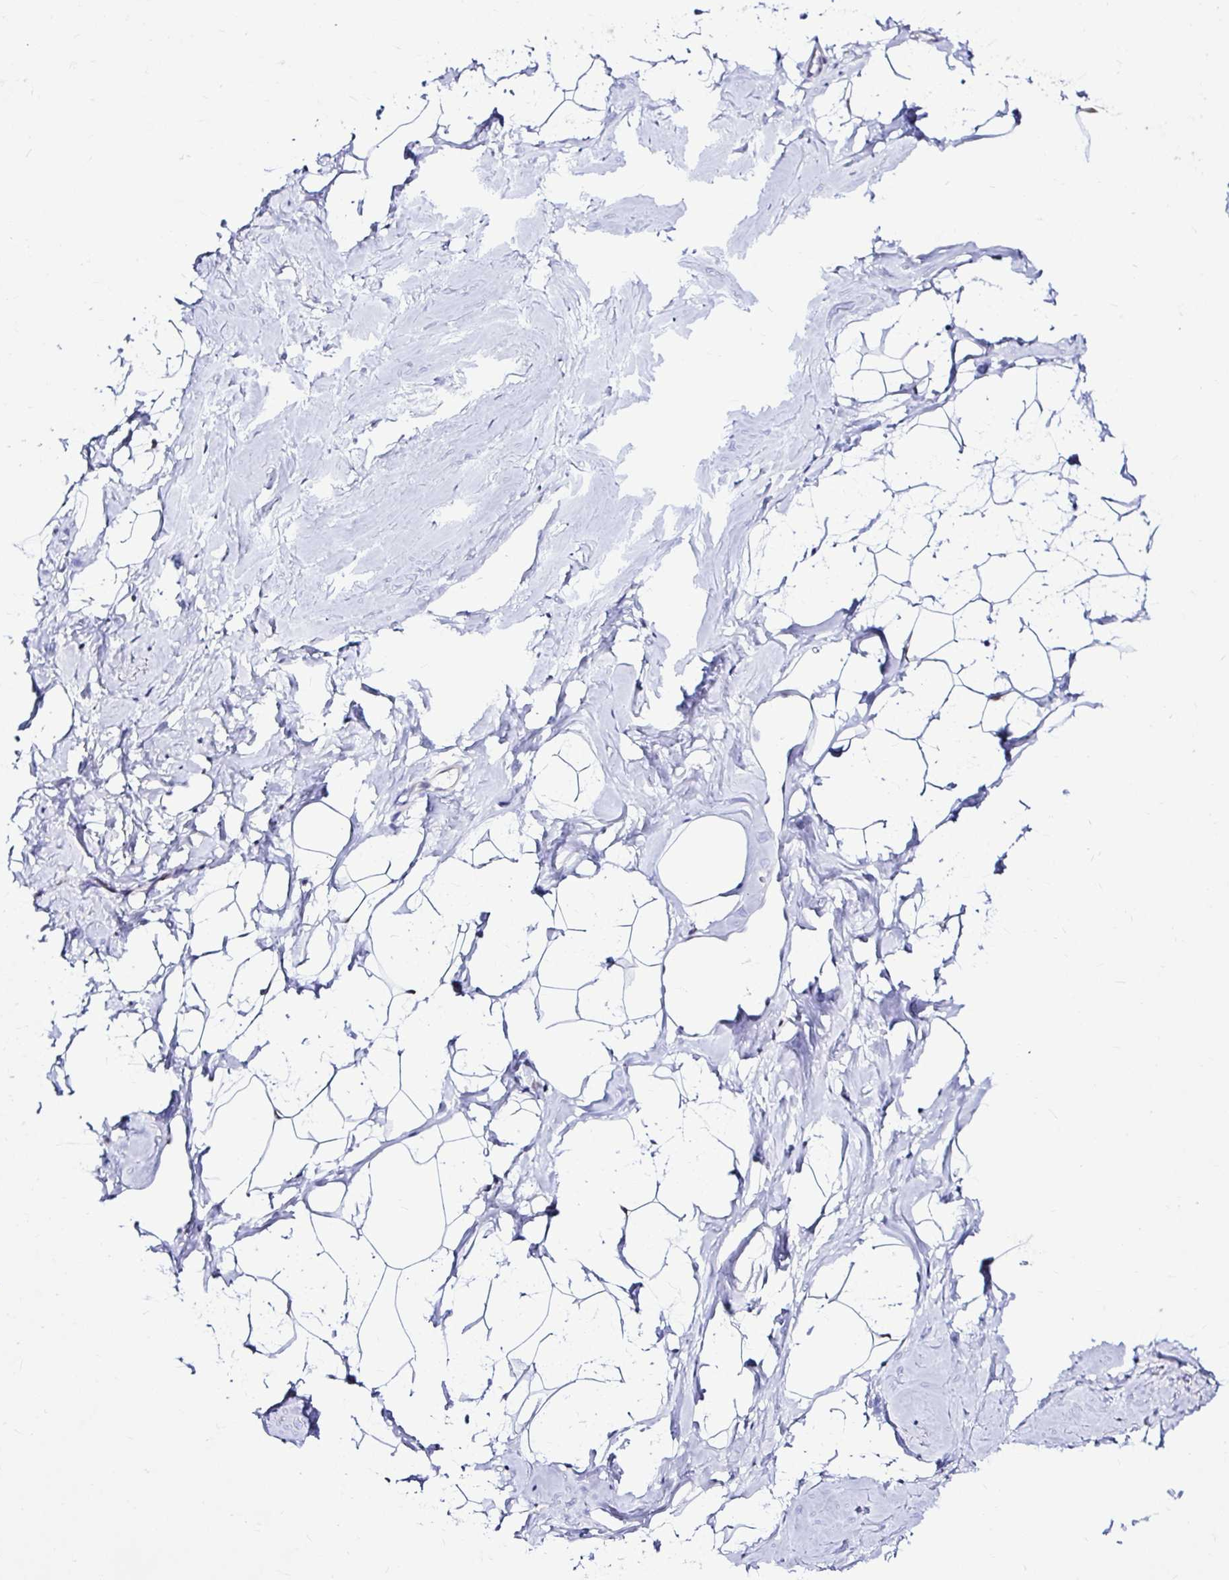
{"staining": {"intensity": "negative", "quantity": "none", "location": "none"}, "tissue": "breast", "cell_type": "Adipocytes", "image_type": "normal", "snomed": [{"axis": "morphology", "description": "Normal tissue, NOS"}, {"axis": "topography", "description": "Breast"}], "caption": "IHC of normal human breast reveals no staining in adipocytes.", "gene": "PSMD3", "patient": {"sex": "female", "age": 32}}